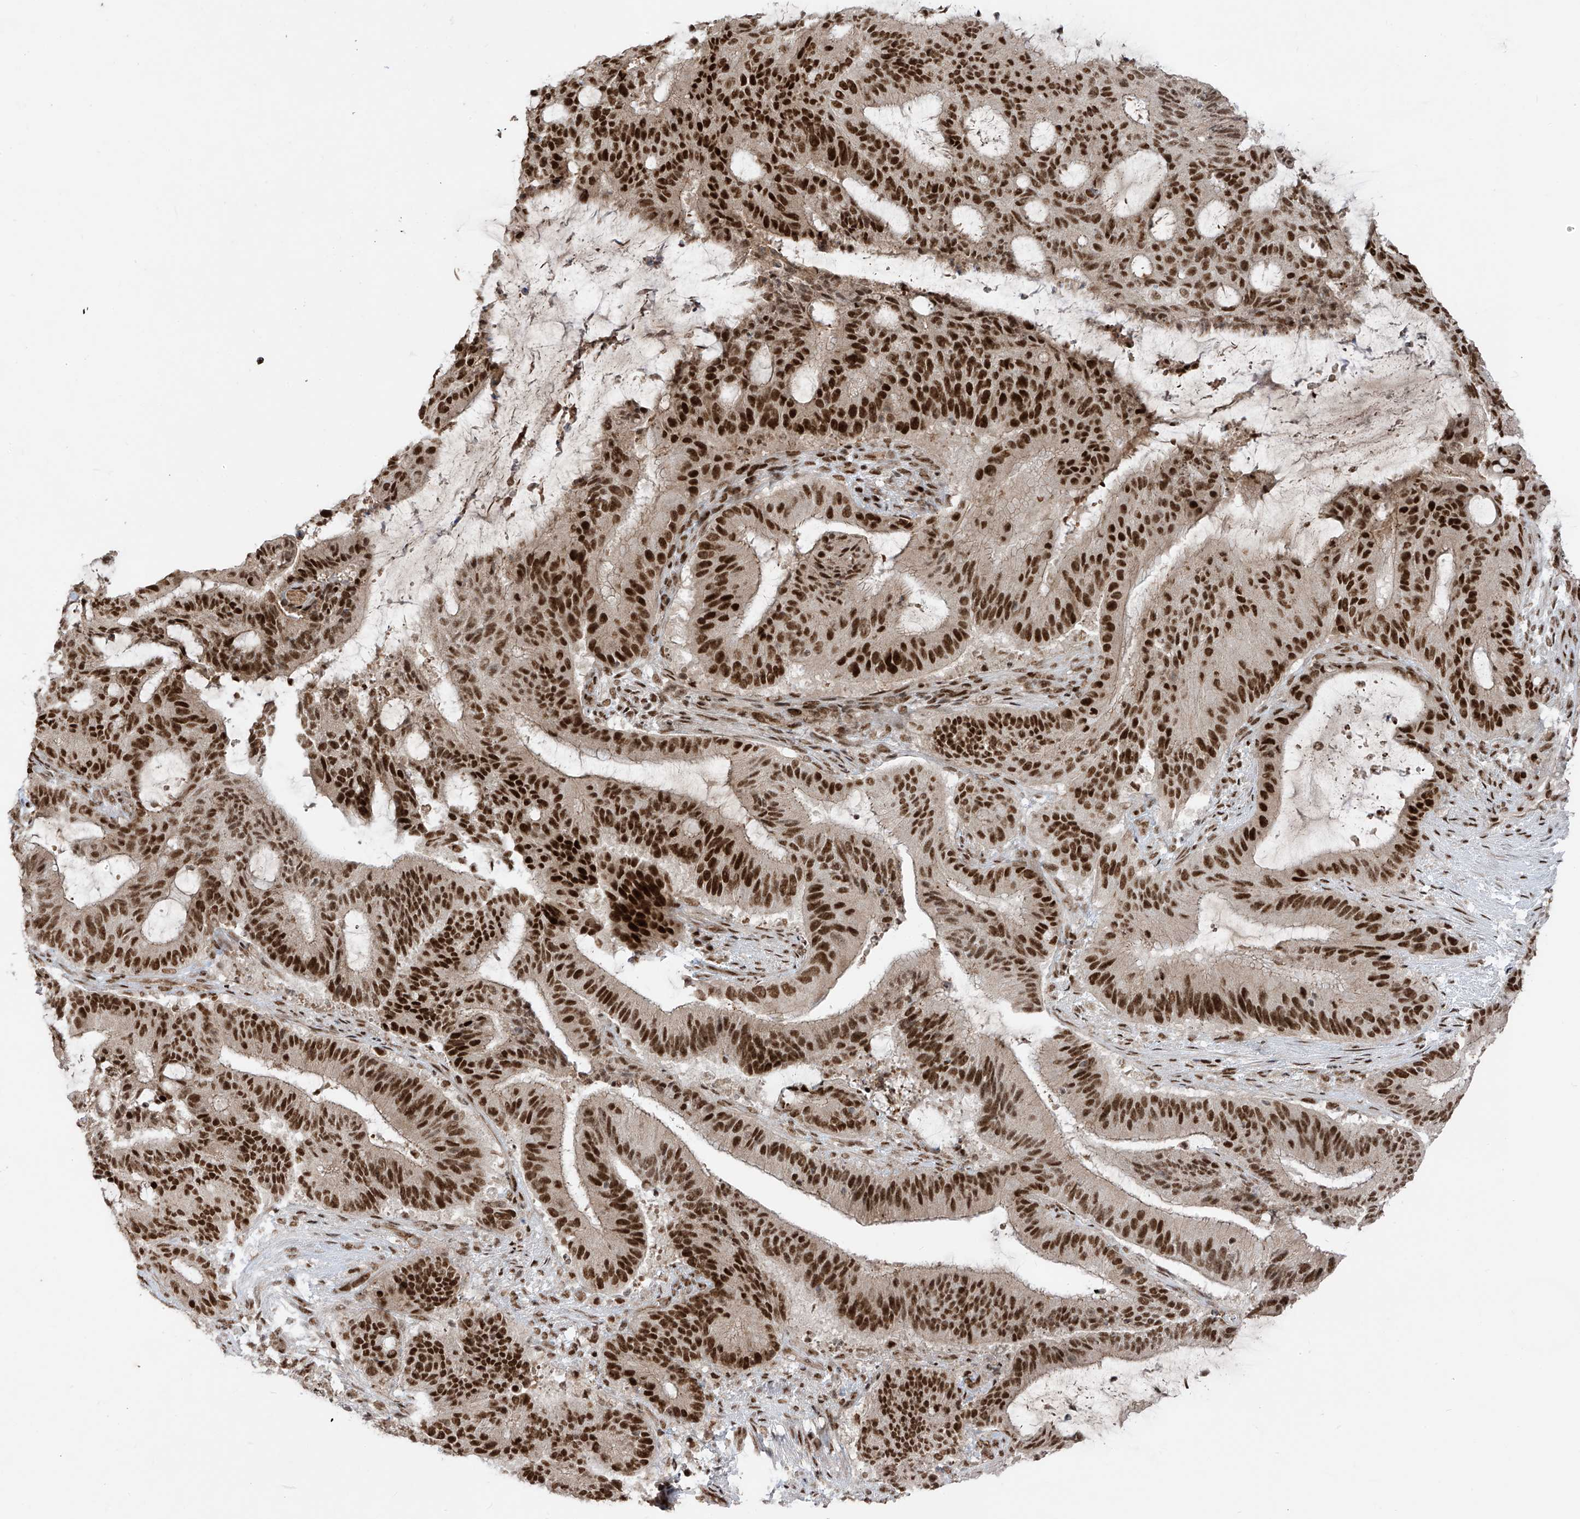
{"staining": {"intensity": "strong", "quantity": ">75%", "location": "nuclear"}, "tissue": "liver cancer", "cell_type": "Tumor cells", "image_type": "cancer", "snomed": [{"axis": "morphology", "description": "Normal tissue, NOS"}, {"axis": "morphology", "description": "Cholangiocarcinoma"}, {"axis": "topography", "description": "Liver"}, {"axis": "topography", "description": "Peripheral nerve tissue"}], "caption": "Strong nuclear positivity is present in about >75% of tumor cells in liver cancer. (Brightfield microscopy of DAB IHC at high magnification).", "gene": "ARHGEF3", "patient": {"sex": "female", "age": 73}}